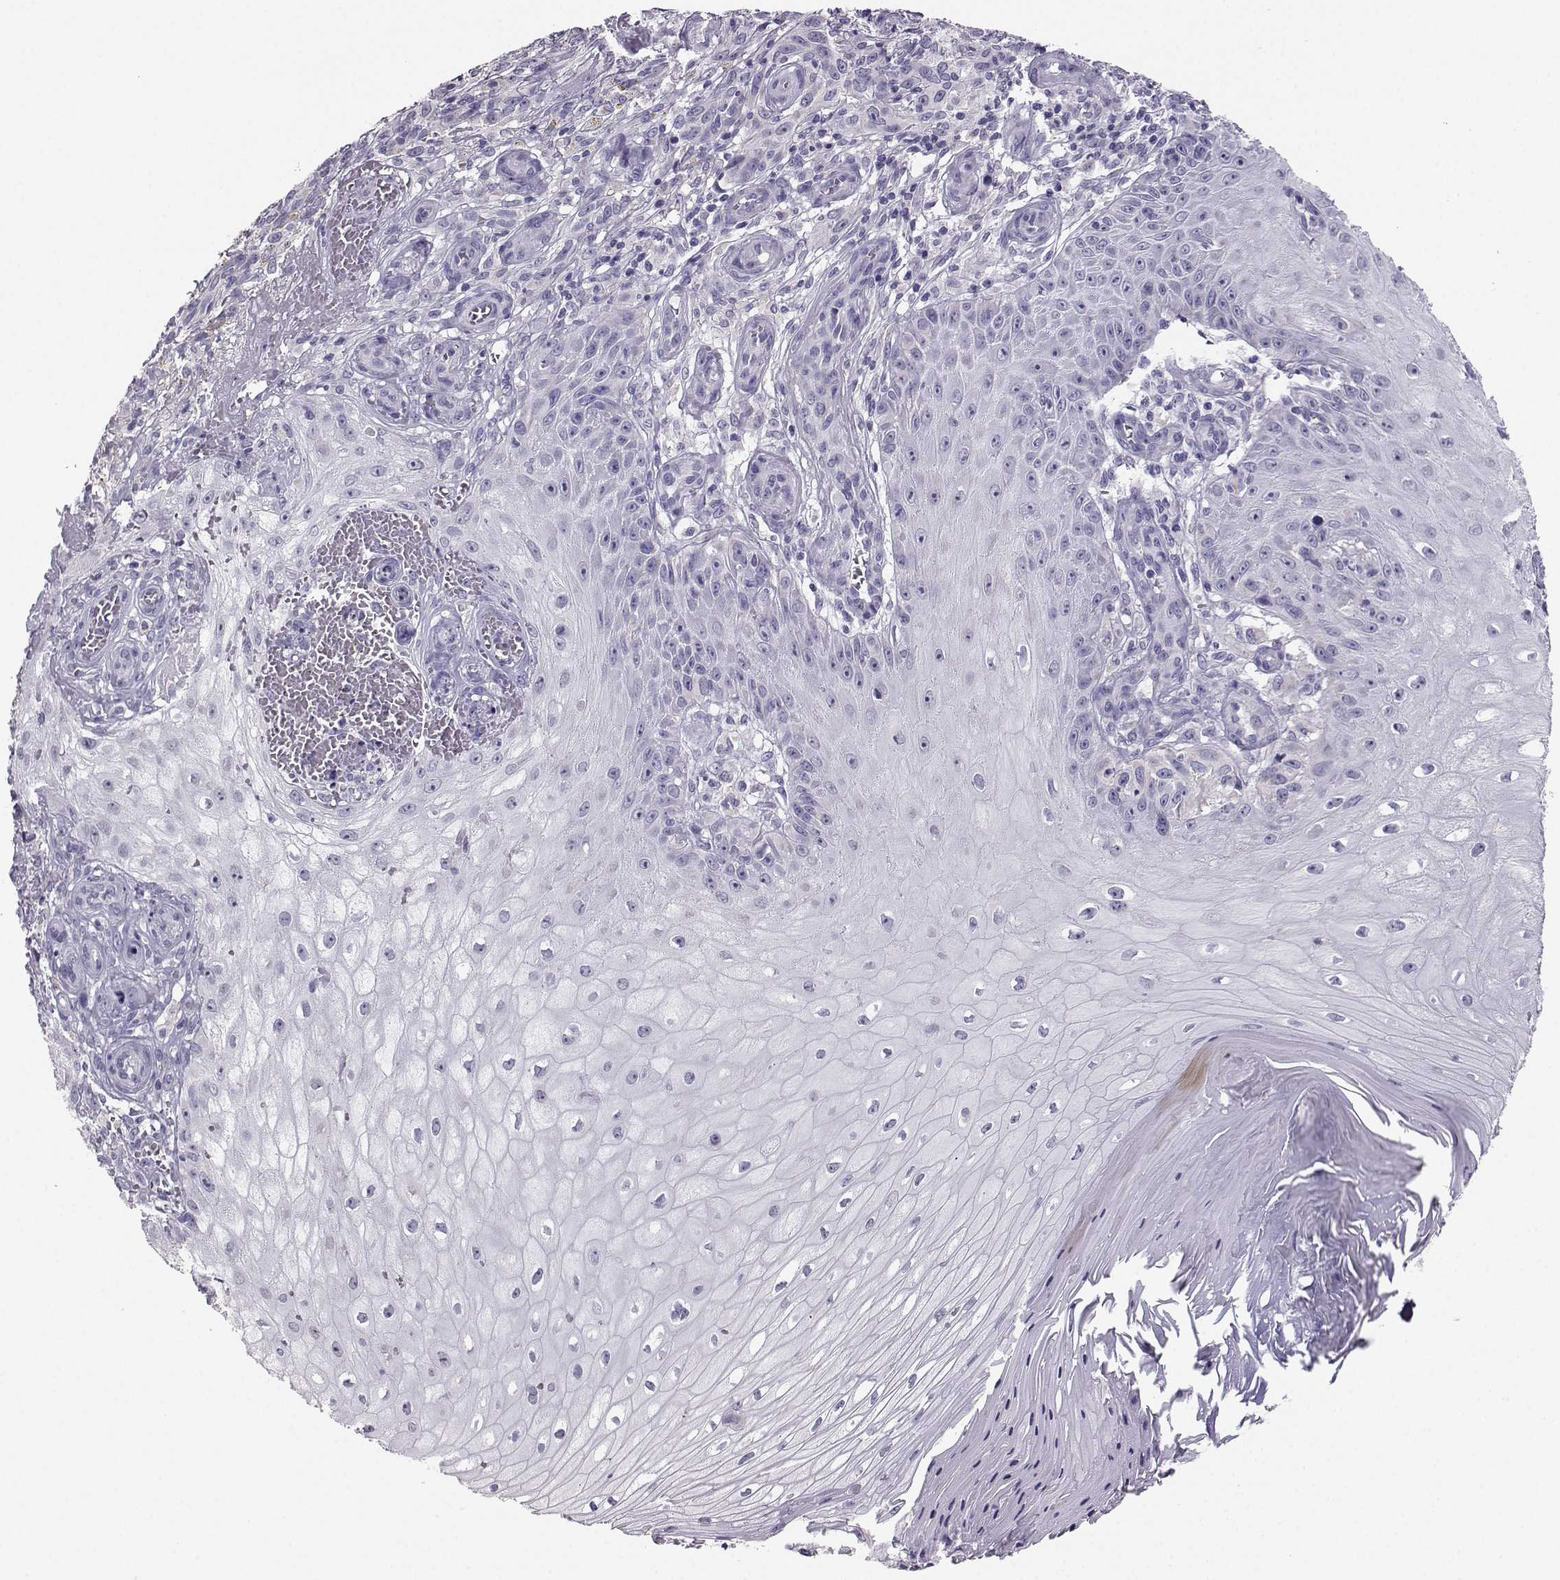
{"staining": {"intensity": "negative", "quantity": "none", "location": "none"}, "tissue": "melanoma", "cell_type": "Tumor cells", "image_type": "cancer", "snomed": [{"axis": "morphology", "description": "Malignant melanoma, NOS"}, {"axis": "topography", "description": "Skin"}], "caption": "Tumor cells show no significant expression in malignant melanoma.", "gene": "AVP", "patient": {"sex": "female", "age": 53}}